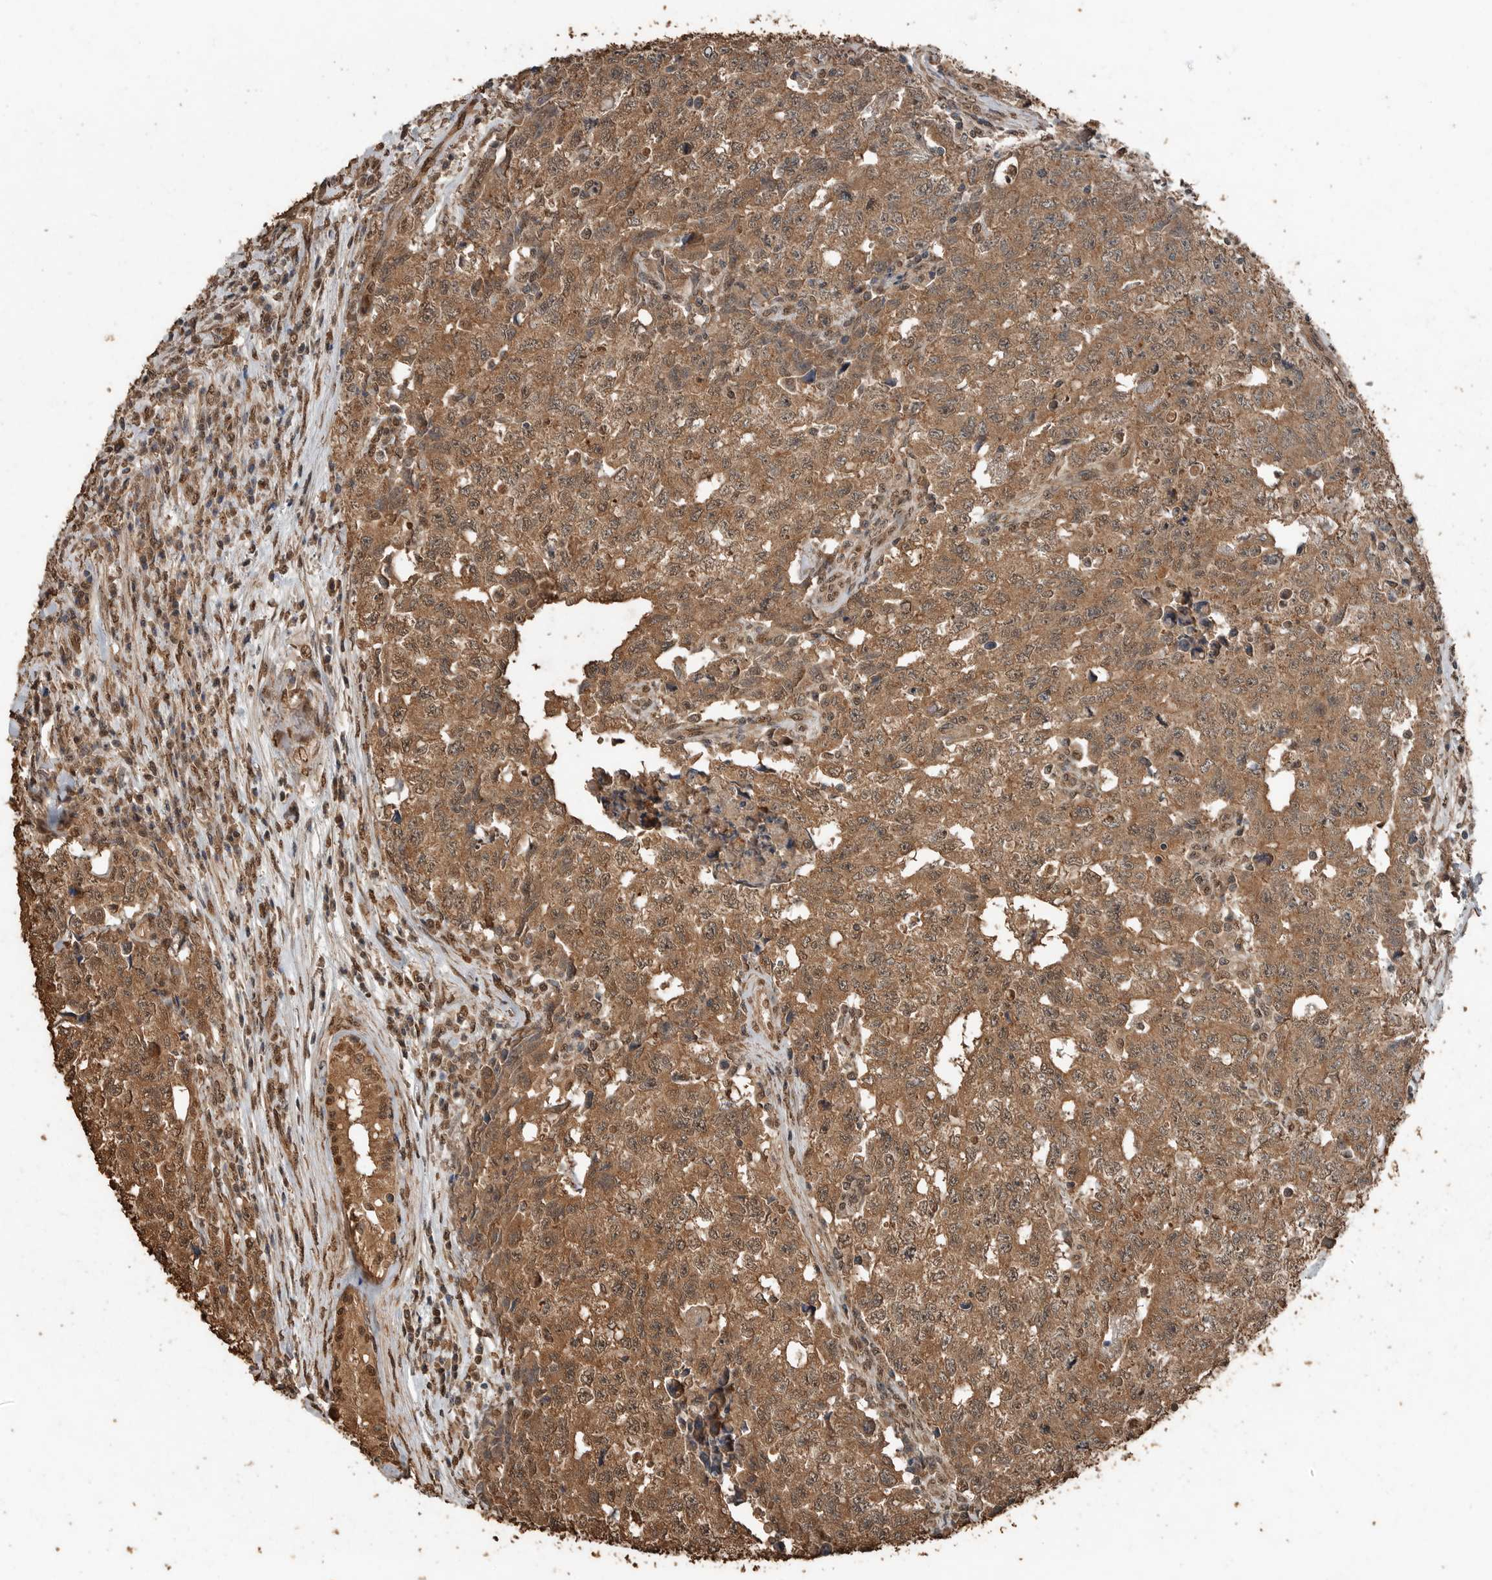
{"staining": {"intensity": "moderate", "quantity": ">75%", "location": "cytoplasmic/membranous,nuclear"}, "tissue": "testis cancer", "cell_type": "Tumor cells", "image_type": "cancer", "snomed": [{"axis": "morphology", "description": "Carcinoma, Embryonal, NOS"}, {"axis": "topography", "description": "Testis"}], "caption": "Brown immunohistochemical staining in testis cancer (embryonal carcinoma) demonstrates moderate cytoplasmic/membranous and nuclear staining in approximately >75% of tumor cells.", "gene": "BLZF1", "patient": {"sex": "male", "age": 28}}